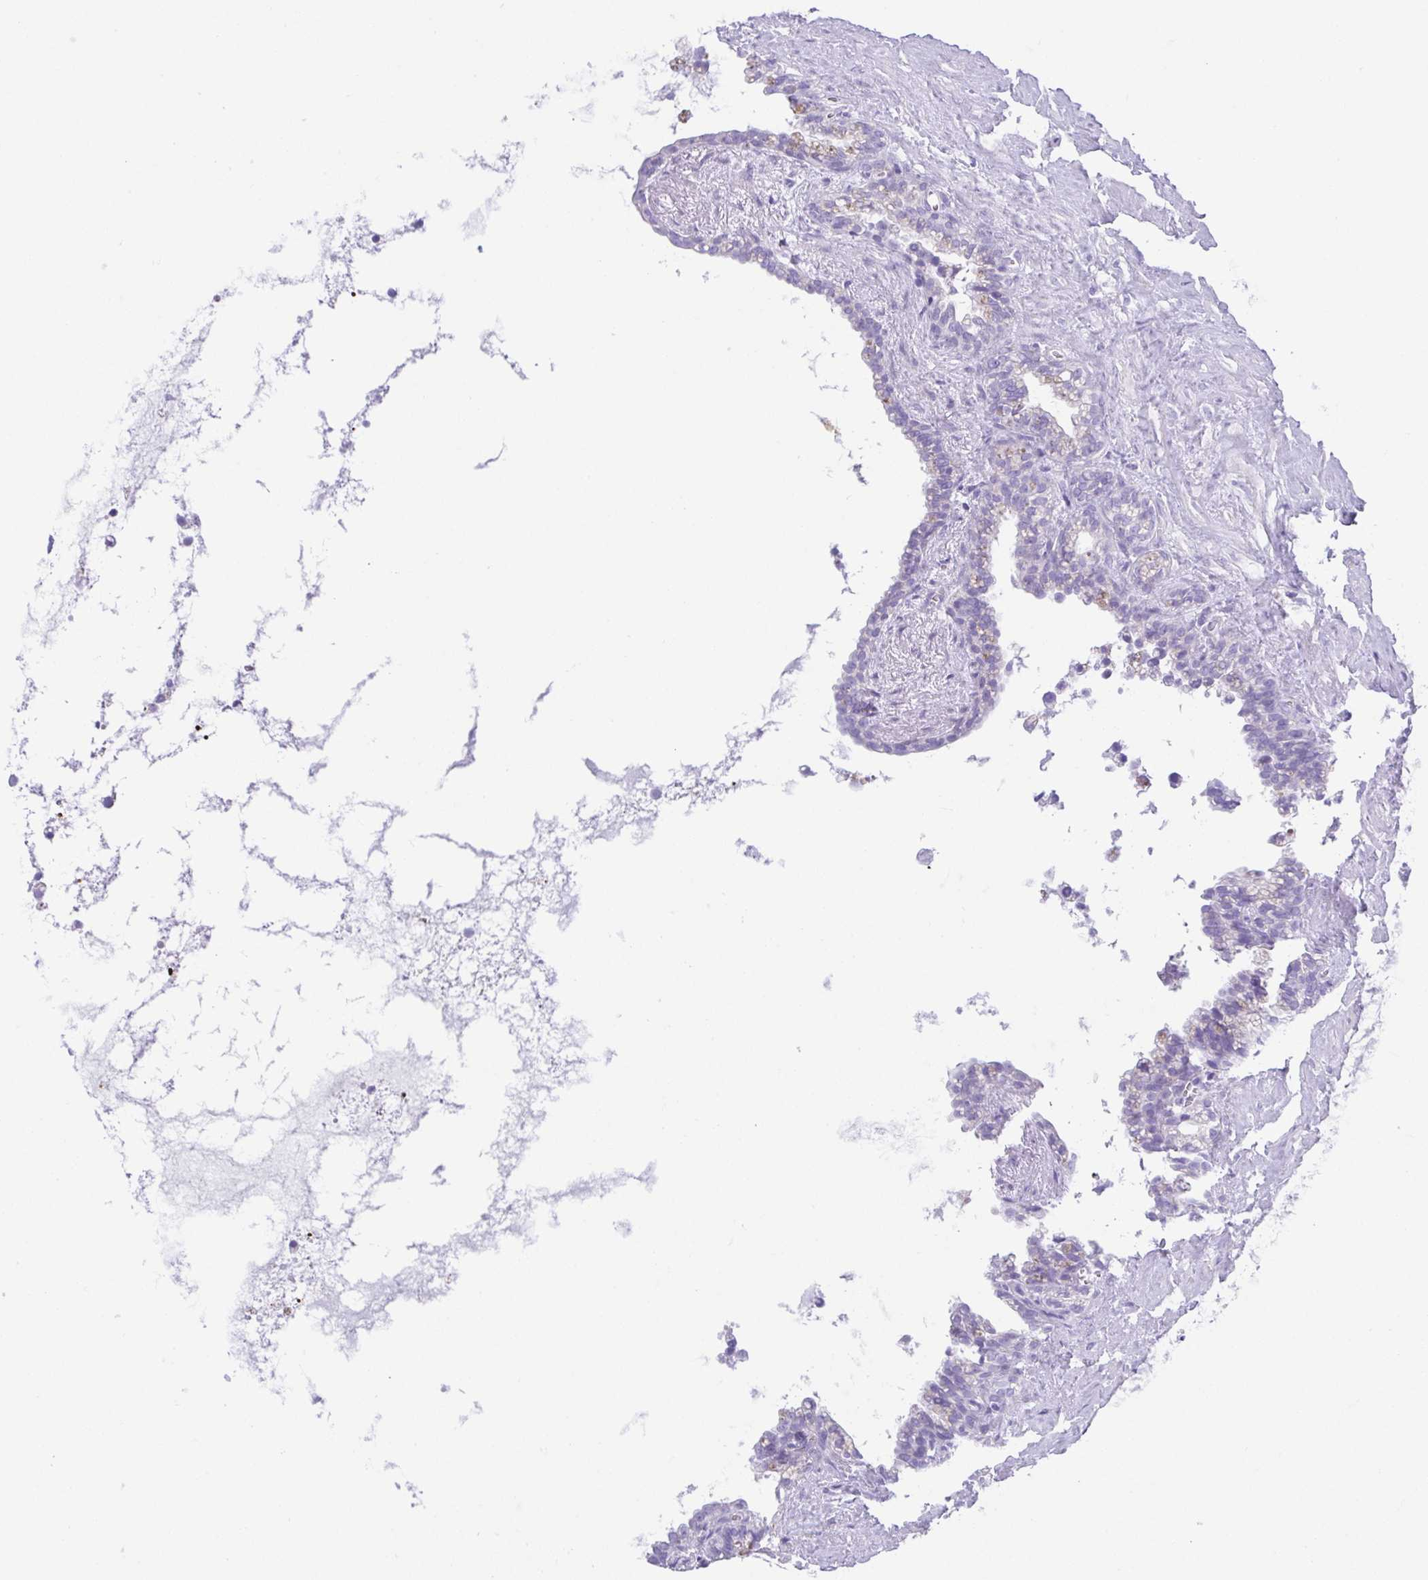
{"staining": {"intensity": "negative", "quantity": "none", "location": "none"}, "tissue": "seminal vesicle", "cell_type": "Glandular cells", "image_type": "normal", "snomed": [{"axis": "morphology", "description": "Normal tissue, NOS"}, {"axis": "topography", "description": "Seminal veicle"}], "caption": "IHC of benign seminal vesicle reveals no staining in glandular cells.", "gene": "LUZP4", "patient": {"sex": "male", "age": 76}}